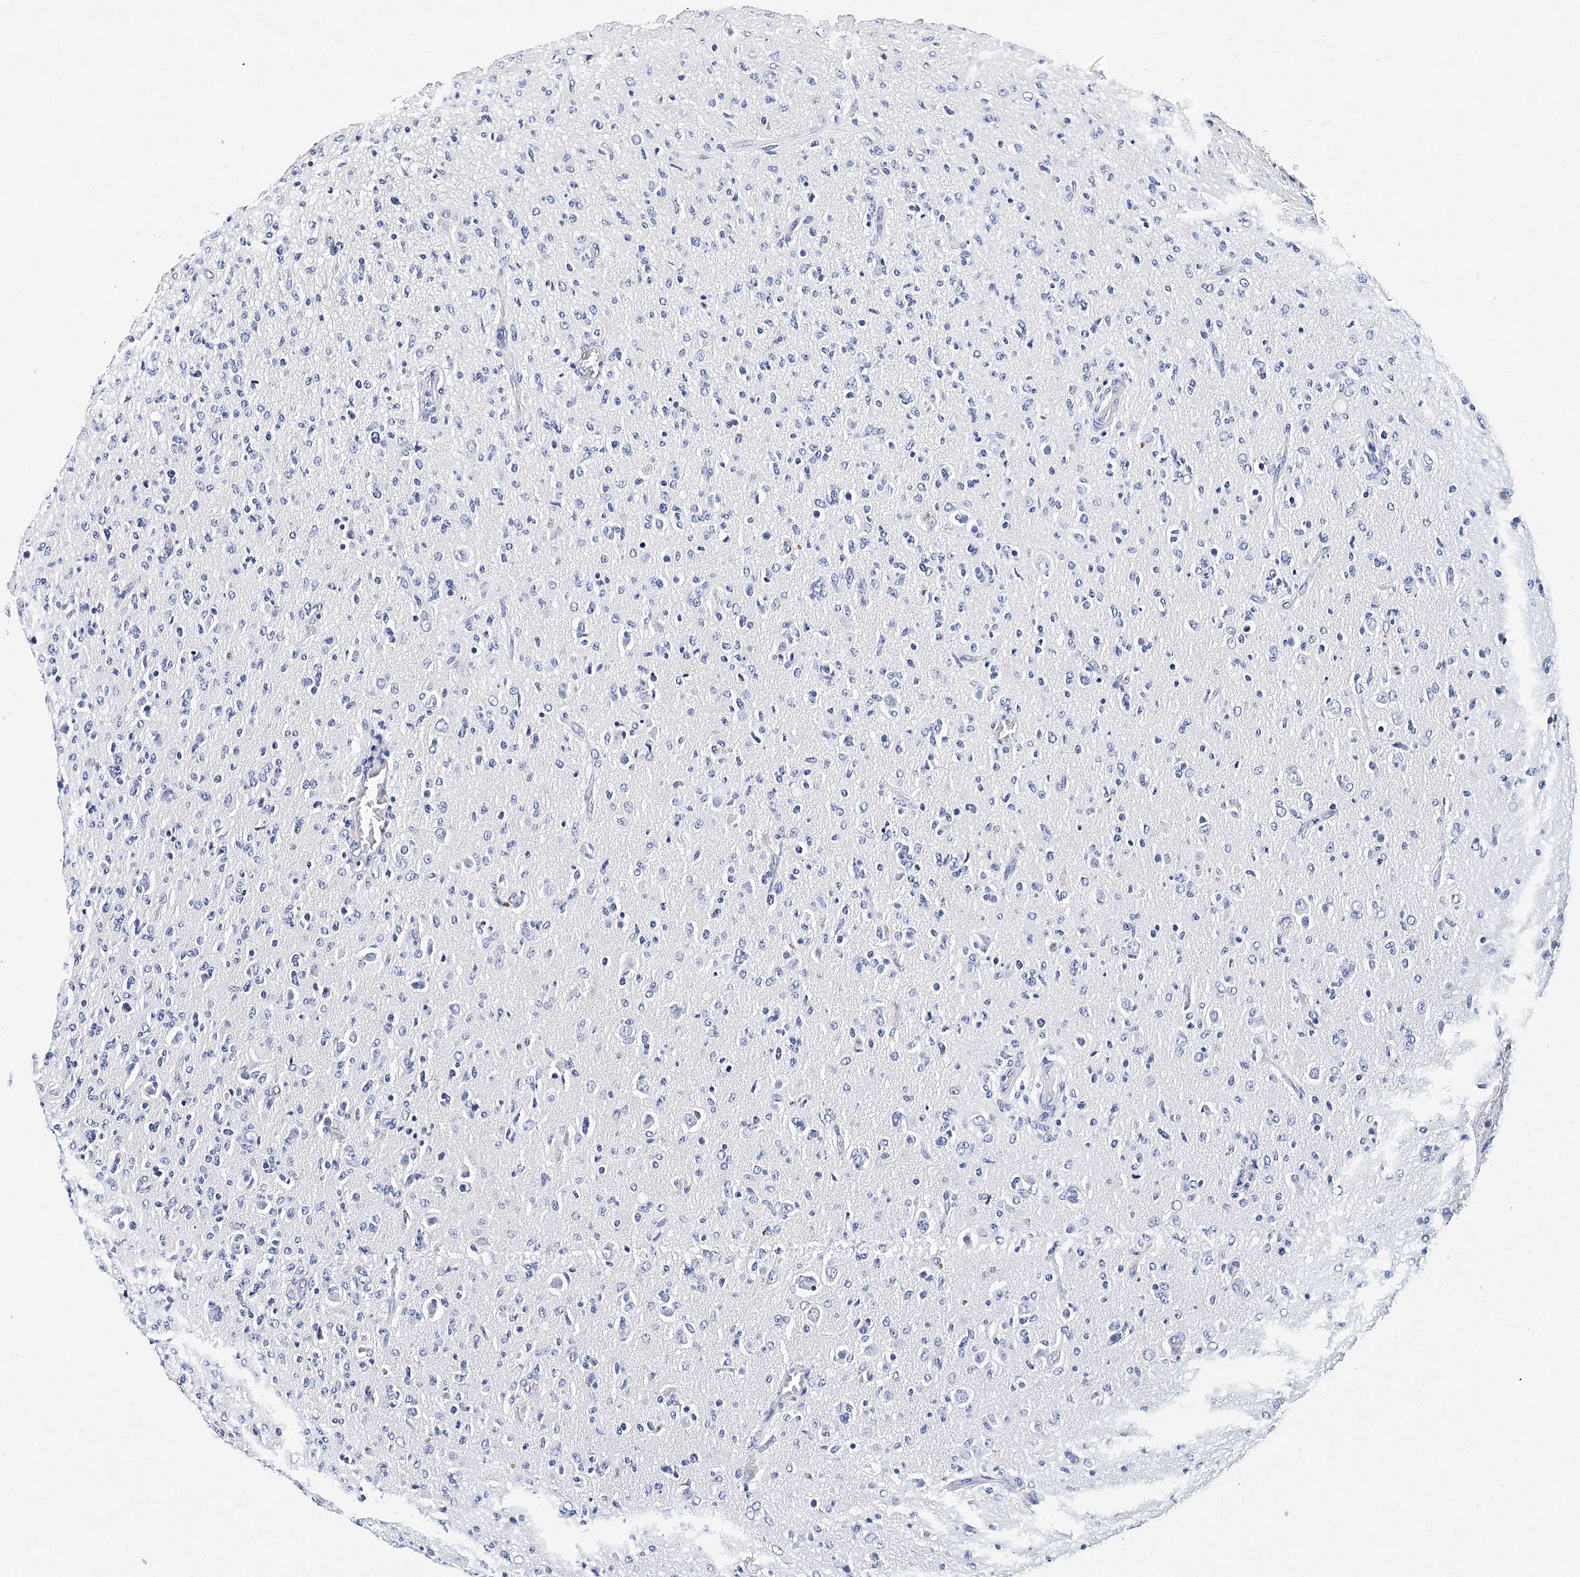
{"staining": {"intensity": "negative", "quantity": "none", "location": "none"}, "tissue": "glioma", "cell_type": "Tumor cells", "image_type": "cancer", "snomed": [{"axis": "morphology", "description": "Glioma, malignant, High grade"}, {"axis": "topography", "description": "Brain"}], "caption": "Immunohistochemistry image of human glioma stained for a protein (brown), which demonstrates no positivity in tumor cells.", "gene": "ITGA2B", "patient": {"sex": "female", "age": 57}}